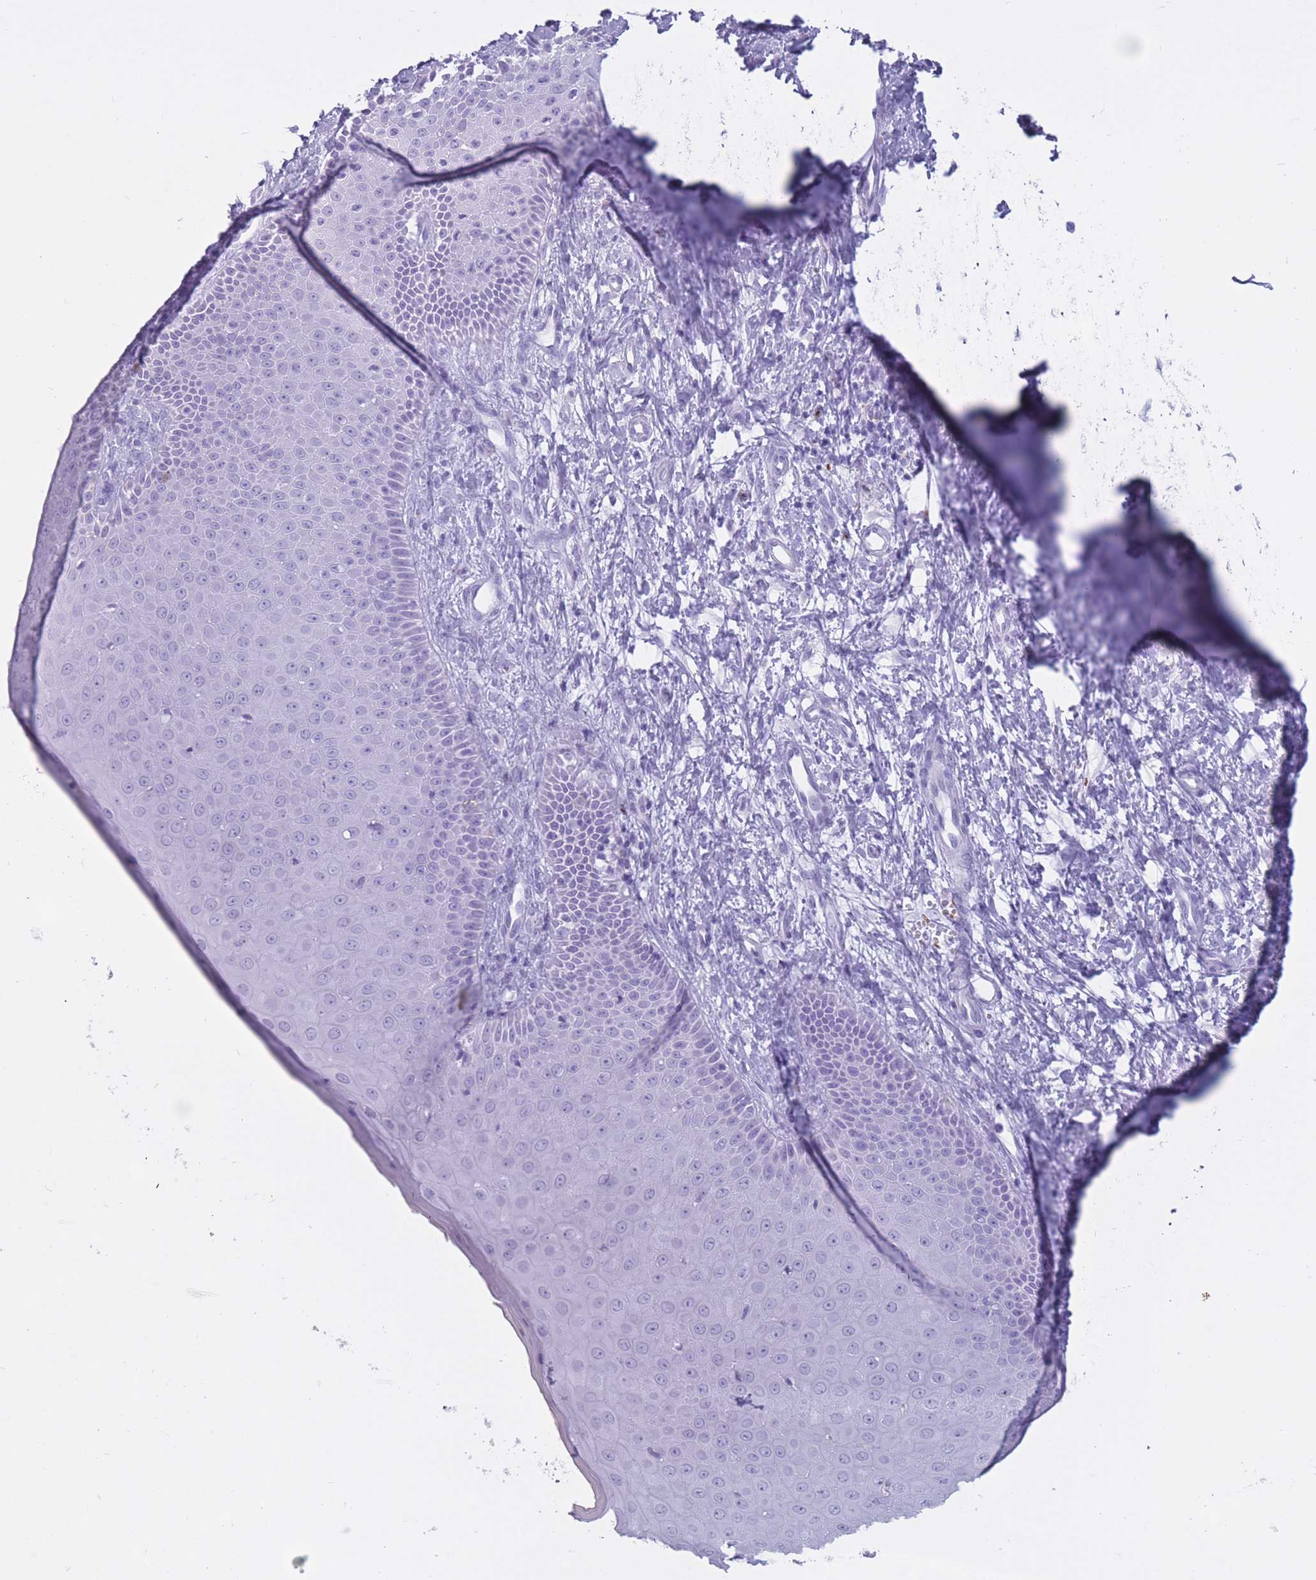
{"staining": {"intensity": "negative", "quantity": "none", "location": "none"}, "tissue": "skin", "cell_type": "Epidermal cells", "image_type": "normal", "snomed": [{"axis": "morphology", "description": "Normal tissue, NOS"}, {"axis": "topography", "description": "Anal"}], "caption": "Protein analysis of normal skin displays no significant expression in epidermal cells. Nuclei are stained in blue.", "gene": "OR7C1", "patient": {"sex": "male", "age": 80}}